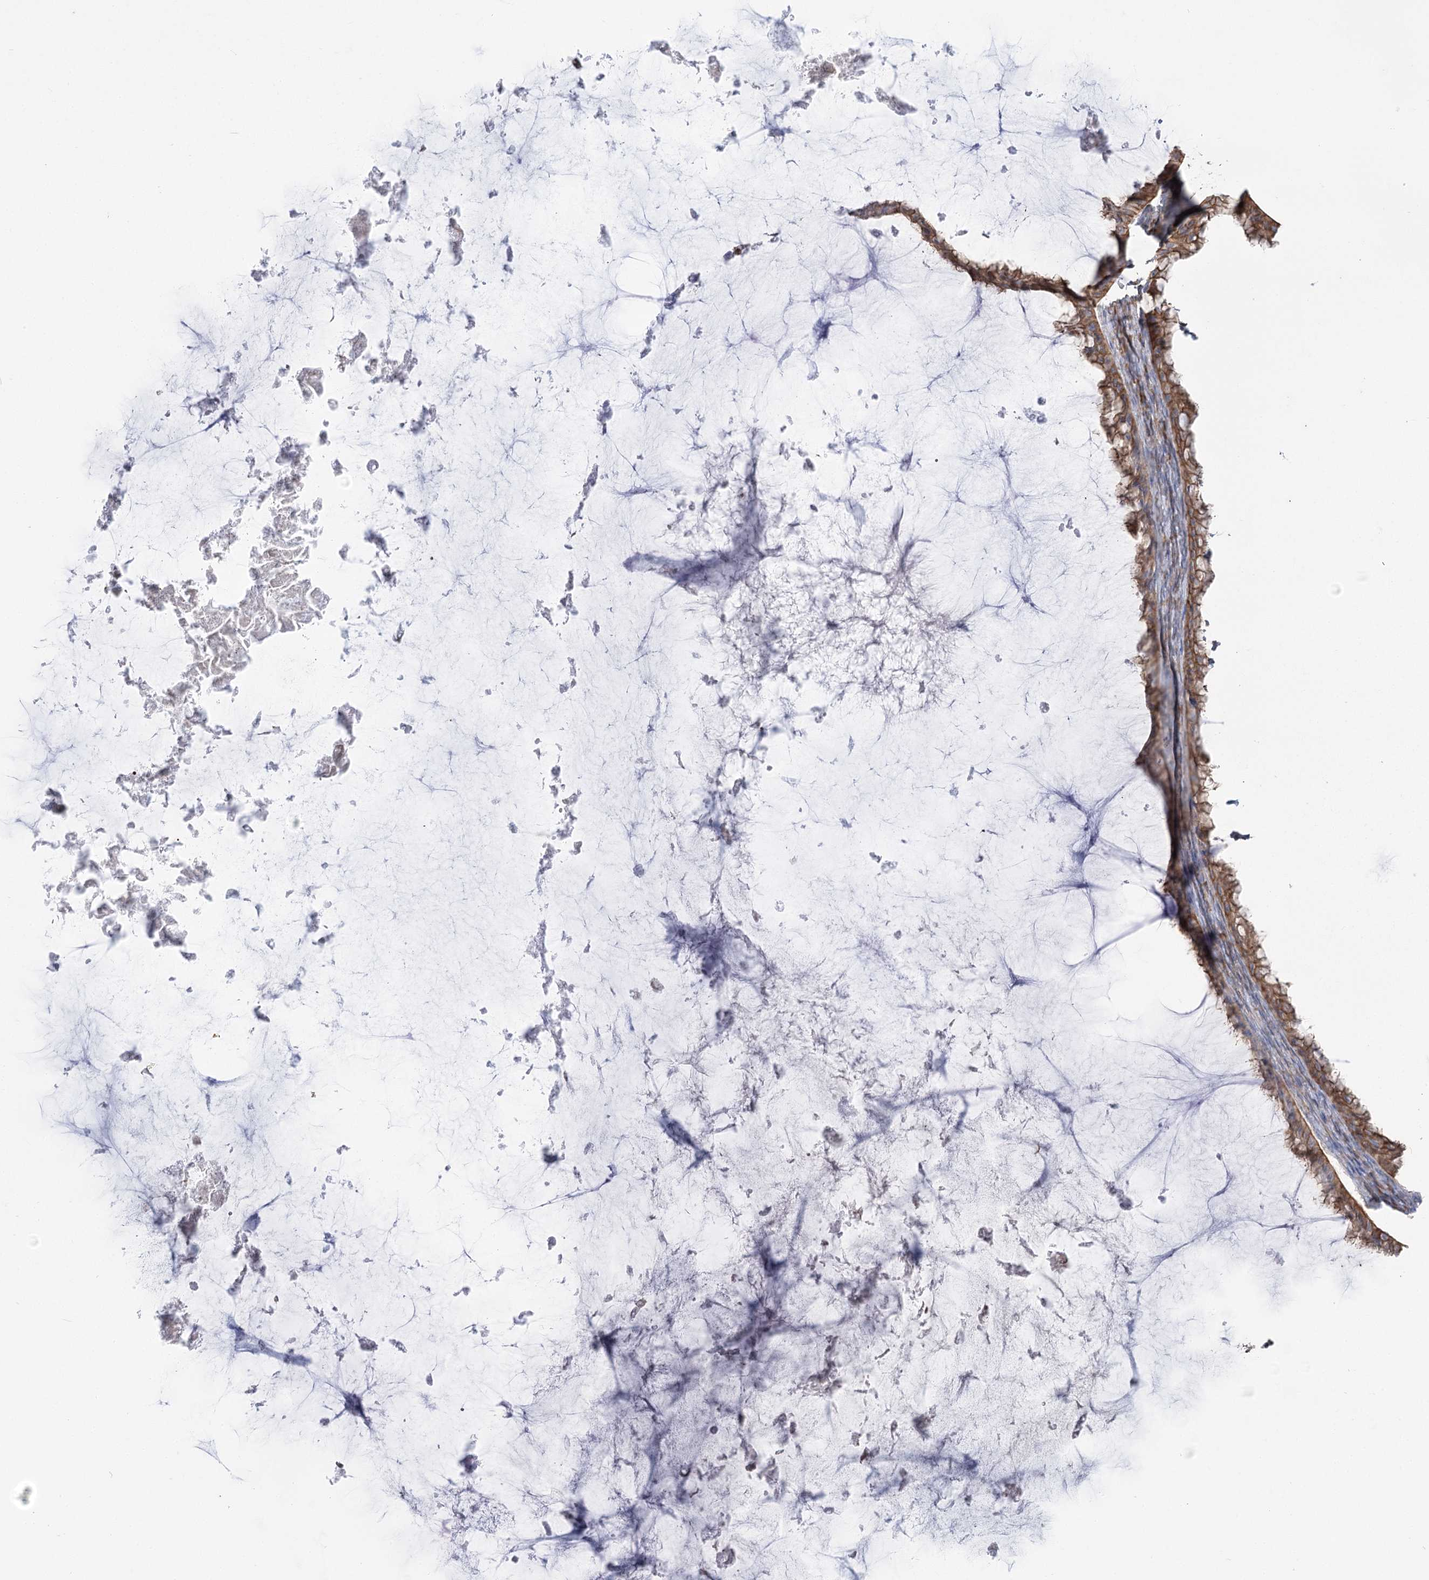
{"staining": {"intensity": "moderate", "quantity": ">75%", "location": "cytoplasmic/membranous"}, "tissue": "ovarian cancer", "cell_type": "Tumor cells", "image_type": "cancer", "snomed": [{"axis": "morphology", "description": "Cystadenocarcinoma, mucinous, NOS"}, {"axis": "topography", "description": "Ovary"}], "caption": "Immunohistochemistry image of human mucinous cystadenocarcinoma (ovarian) stained for a protein (brown), which shows medium levels of moderate cytoplasmic/membranous expression in approximately >75% of tumor cells.", "gene": "PLEKHA5", "patient": {"sex": "female", "age": 61}}